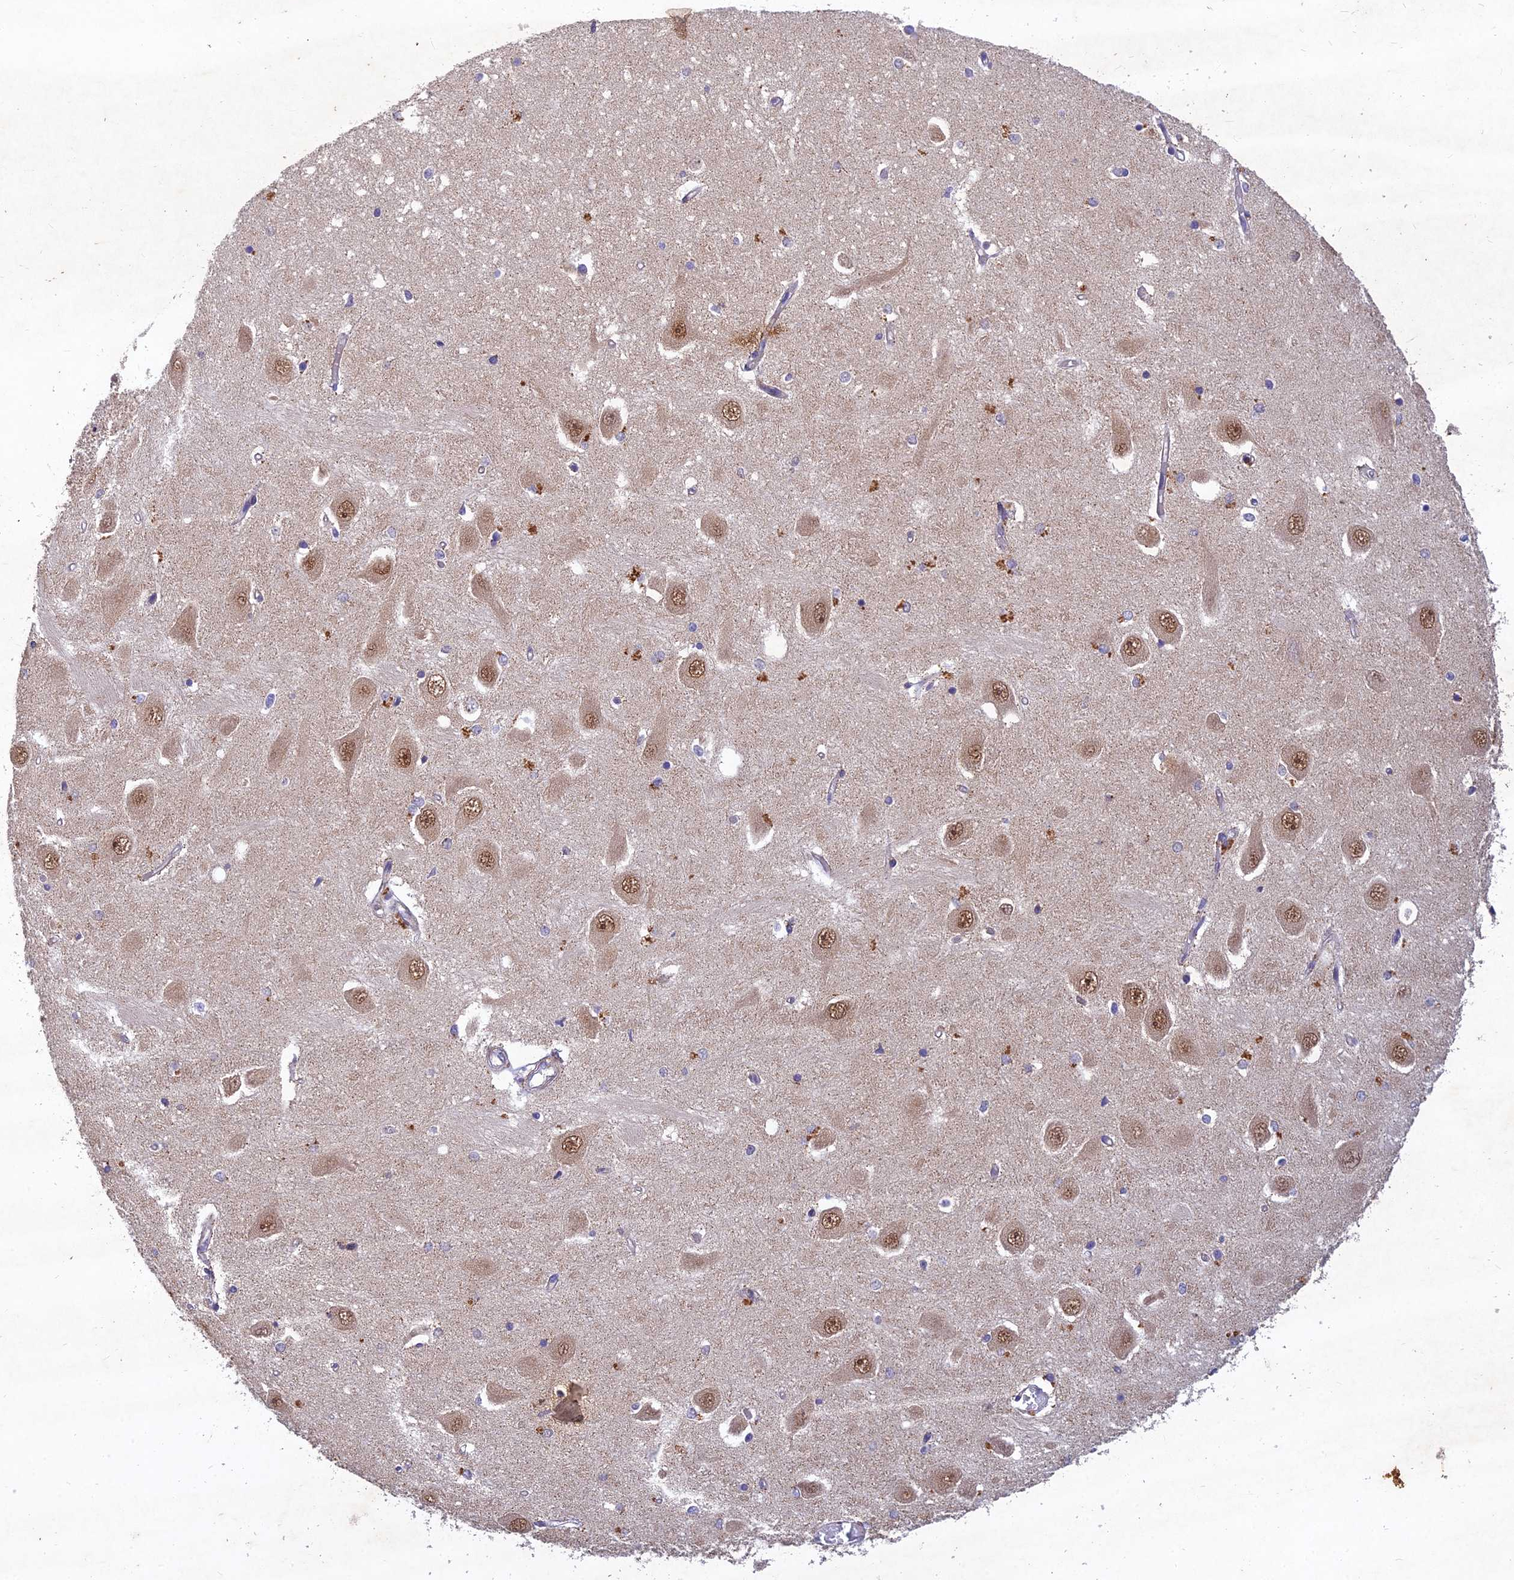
{"staining": {"intensity": "negative", "quantity": "none", "location": "none"}, "tissue": "hippocampus", "cell_type": "Glial cells", "image_type": "normal", "snomed": [{"axis": "morphology", "description": "Normal tissue, NOS"}, {"axis": "topography", "description": "Hippocampus"}], "caption": "A high-resolution image shows immunohistochemistry (IHC) staining of normal hippocampus, which exhibits no significant expression in glial cells.", "gene": "RELCH", "patient": {"sex": "male", "age": 45}}